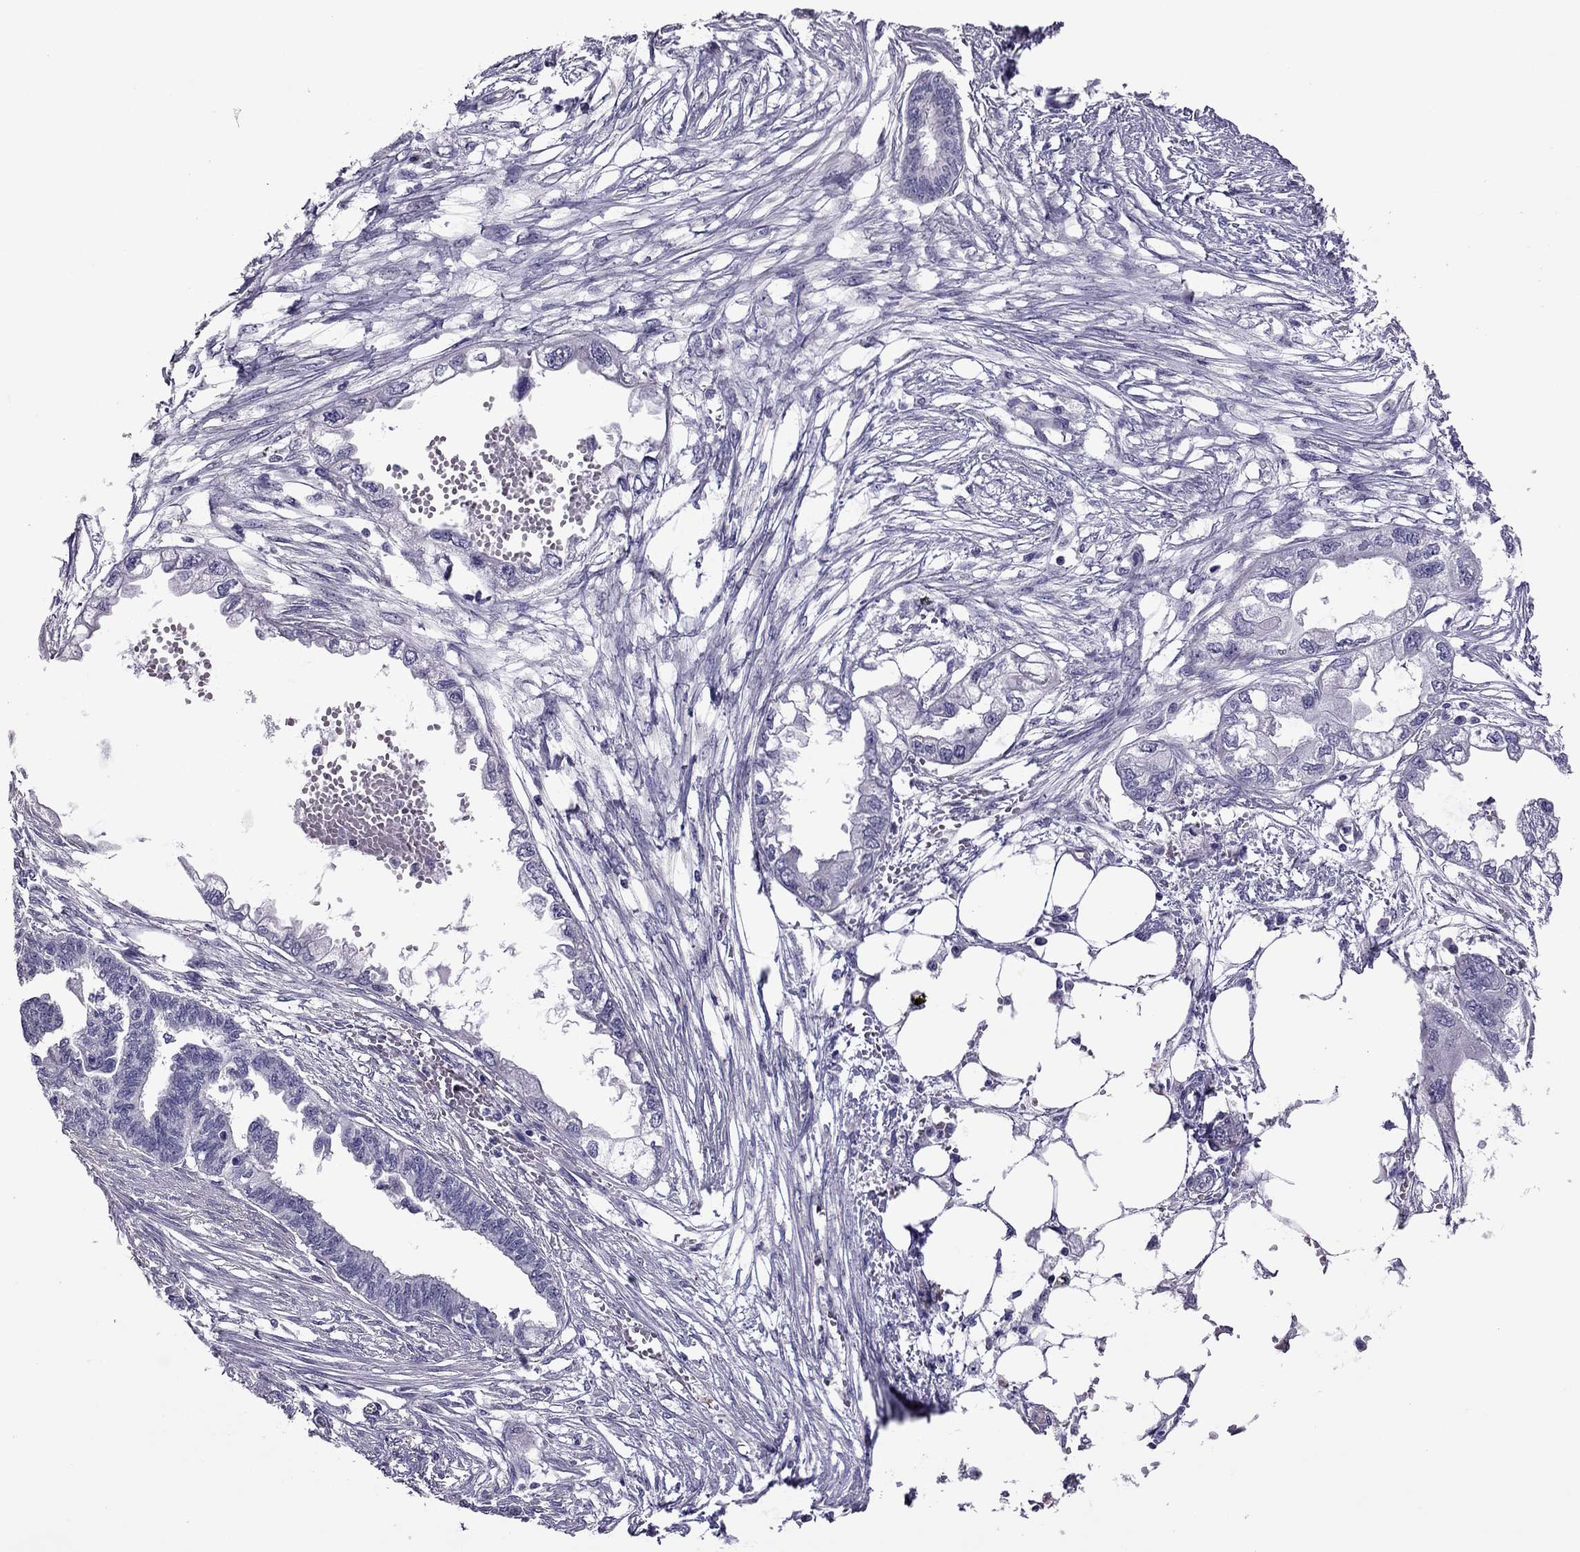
{"staining": {"intensity": "negative", "quantity": "none", "location": "none"}, "tissue": "endometrial cancer", "cell_type": "Tumor cells", "image_type": "cancer", "snomed": [{"axis": "morphology", "description": "Adenocarcinoma, NOS"}, {"axis": "morphology", "description": "Adenocarcinoma, metastatic, NOS"}, {"axis": "topography", "description": "Adipose tissue"}, {"axis": "topography", "description": "Endometrium"}], "caption": "IHC image of endometrial cancer (adenocarcinoma) stained for a protein (brown), which demonstrates no positivity in tumor cells.", "gene": "SLC16A8", "patient": {"sex": "female", "age": 67}}